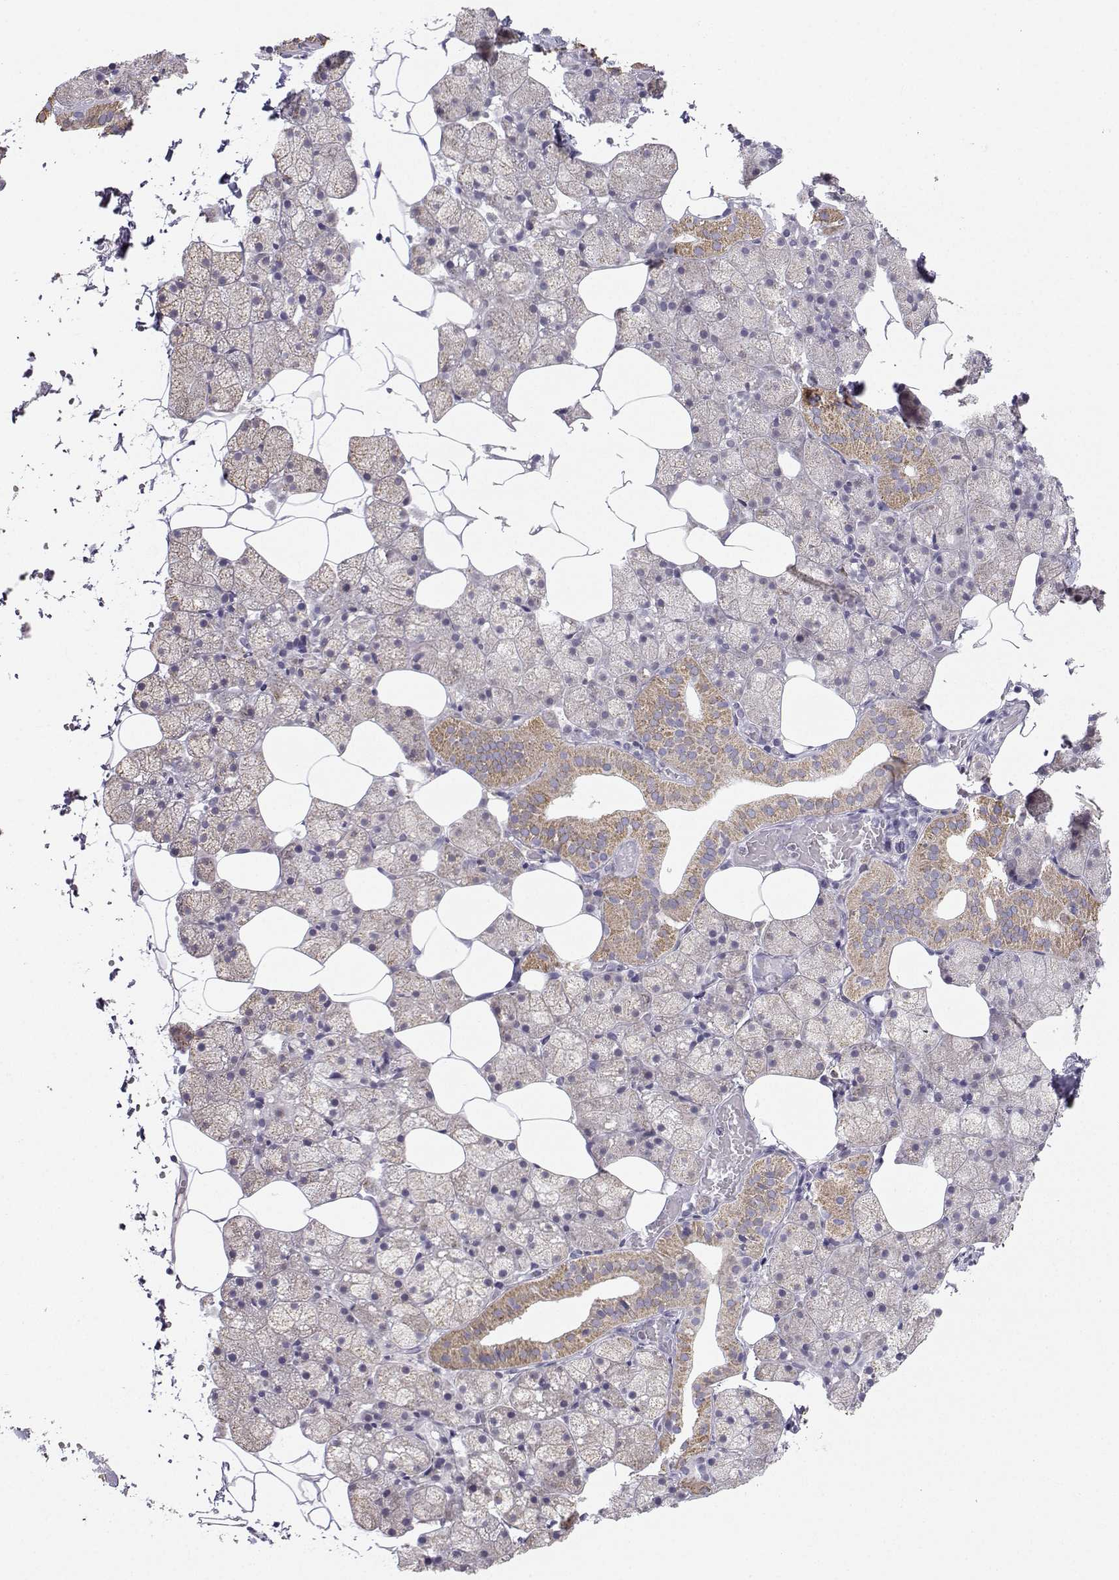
{"staining": {"intensity": "moderate", "quantity": "<25%", "location": "cytoplasmic/membranous"}, "tissue": "salivary gland", "cell_type": "Glandular cells", "image_type": "normal", "snomed": [{"axis": "morphology", "description": "Normal tissue, NOS"}, {"axis": "topography", "description": "Salivary gland"}], "caption": "Immunohistochemical staining of benign human salivary gland exhibits moderate cytoplasmic/membranous protein staining in approximately <25% of glandular cells. The protein is shown in brown color, while the nuclei are stained blue.", "gene": "DCLK3", "patient": {"sex": "male", "age": 38}}